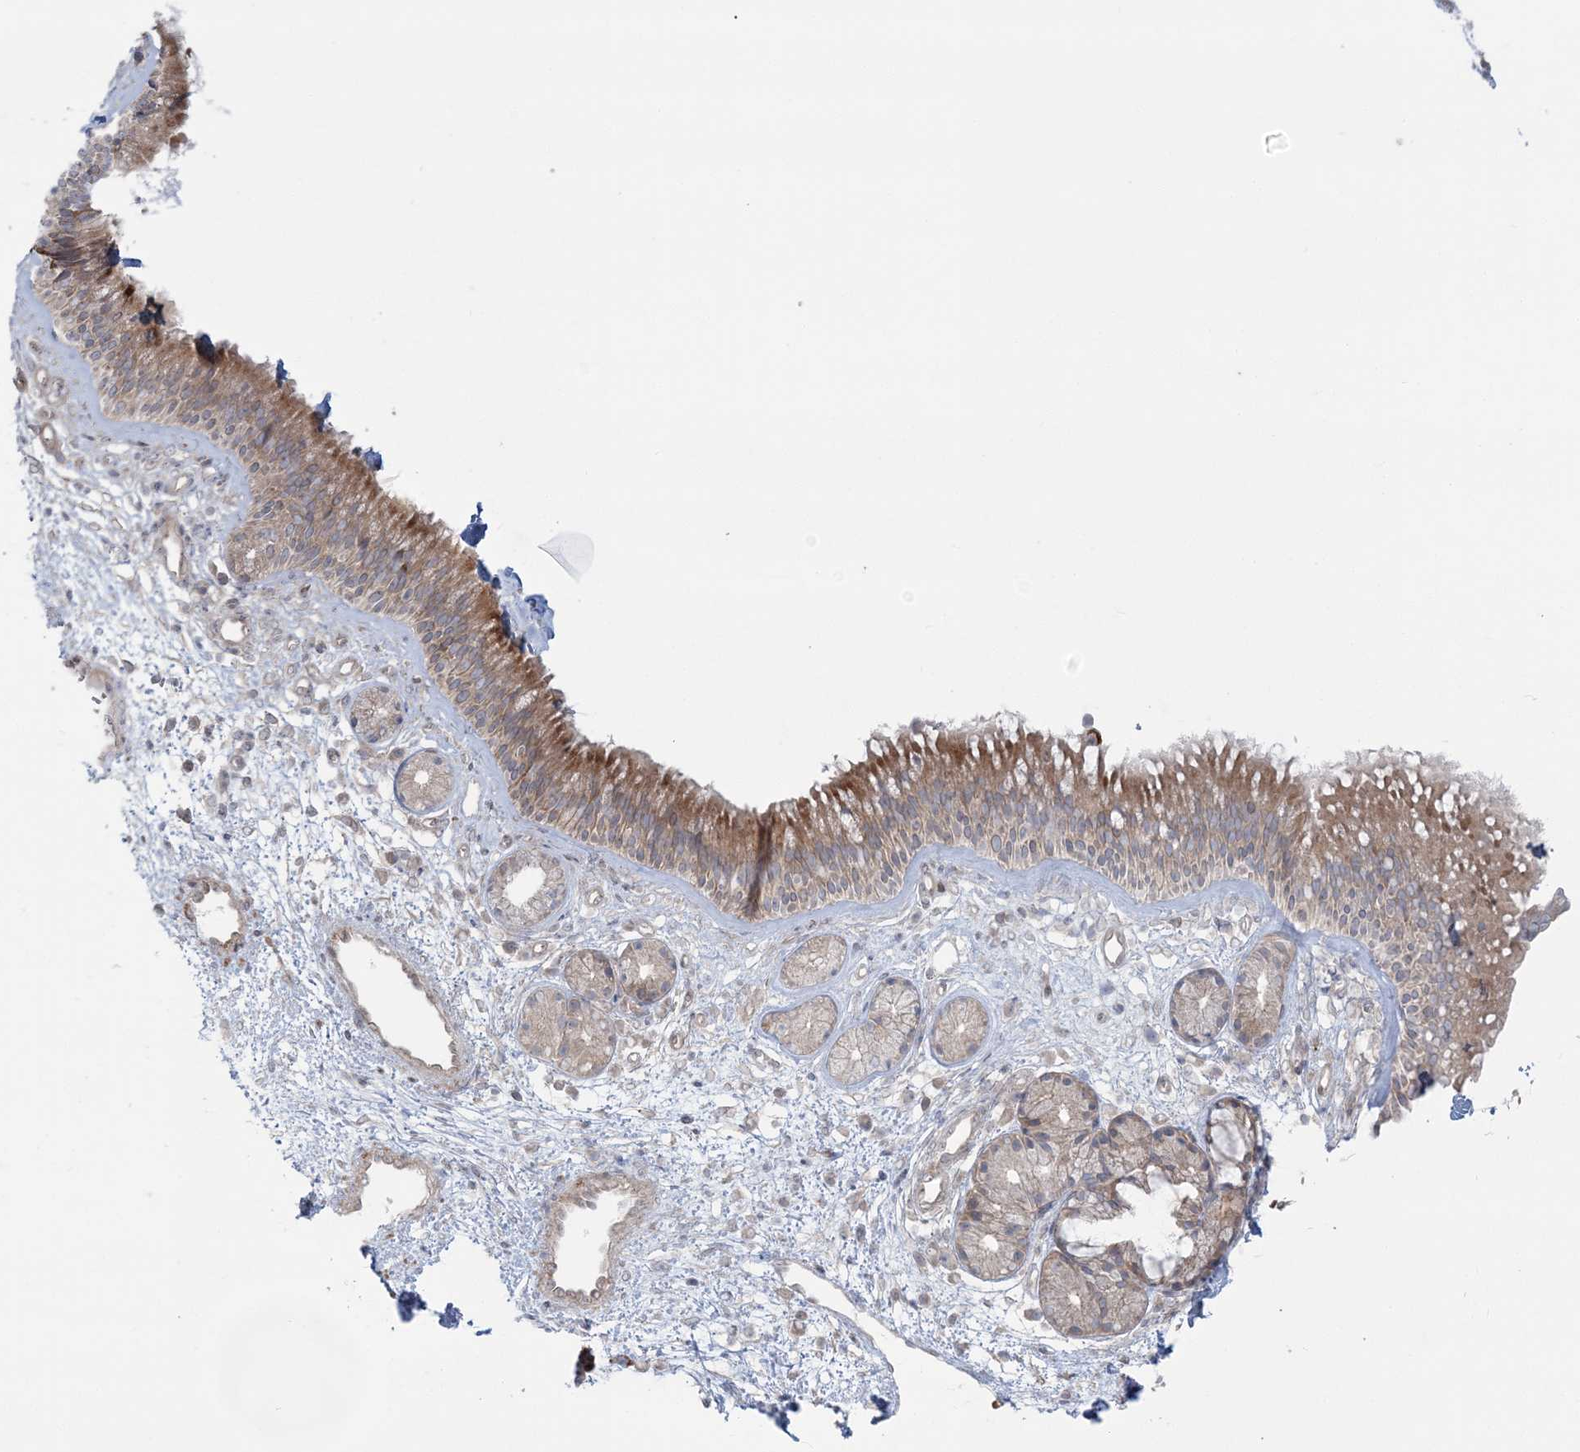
{"staining": {"intensity": "strong", "quantity": ">75%", "location": "cytoplasmic/membranous"}, "tissue": "nasopharynx", "cell_type": "Respiratory epithelial cells", "image_type": "normal", "snomed": [{"axis": "morphology", "description": "Normal tissue, NOS"}, {"axis": "morphology", "description": "Inflammation, NOS"}, {"axis": "morphology", "description": "Malignant melanoma, Metastatic site"}, {"axis": "topography", "description": "Nasopharynx"}], "caption": "IHC micrograph of normal nasopharynx: human nasopharynx stained using IHC demonstrates high levels of strong protein expression localized specifically in the cytoplasmic/membranous of respiratory epithelial cells, appearing as a cytoplasmic/membranous brown color.", "gene": "NUDT9", "patient": {"sex": "male", "age": 70}}